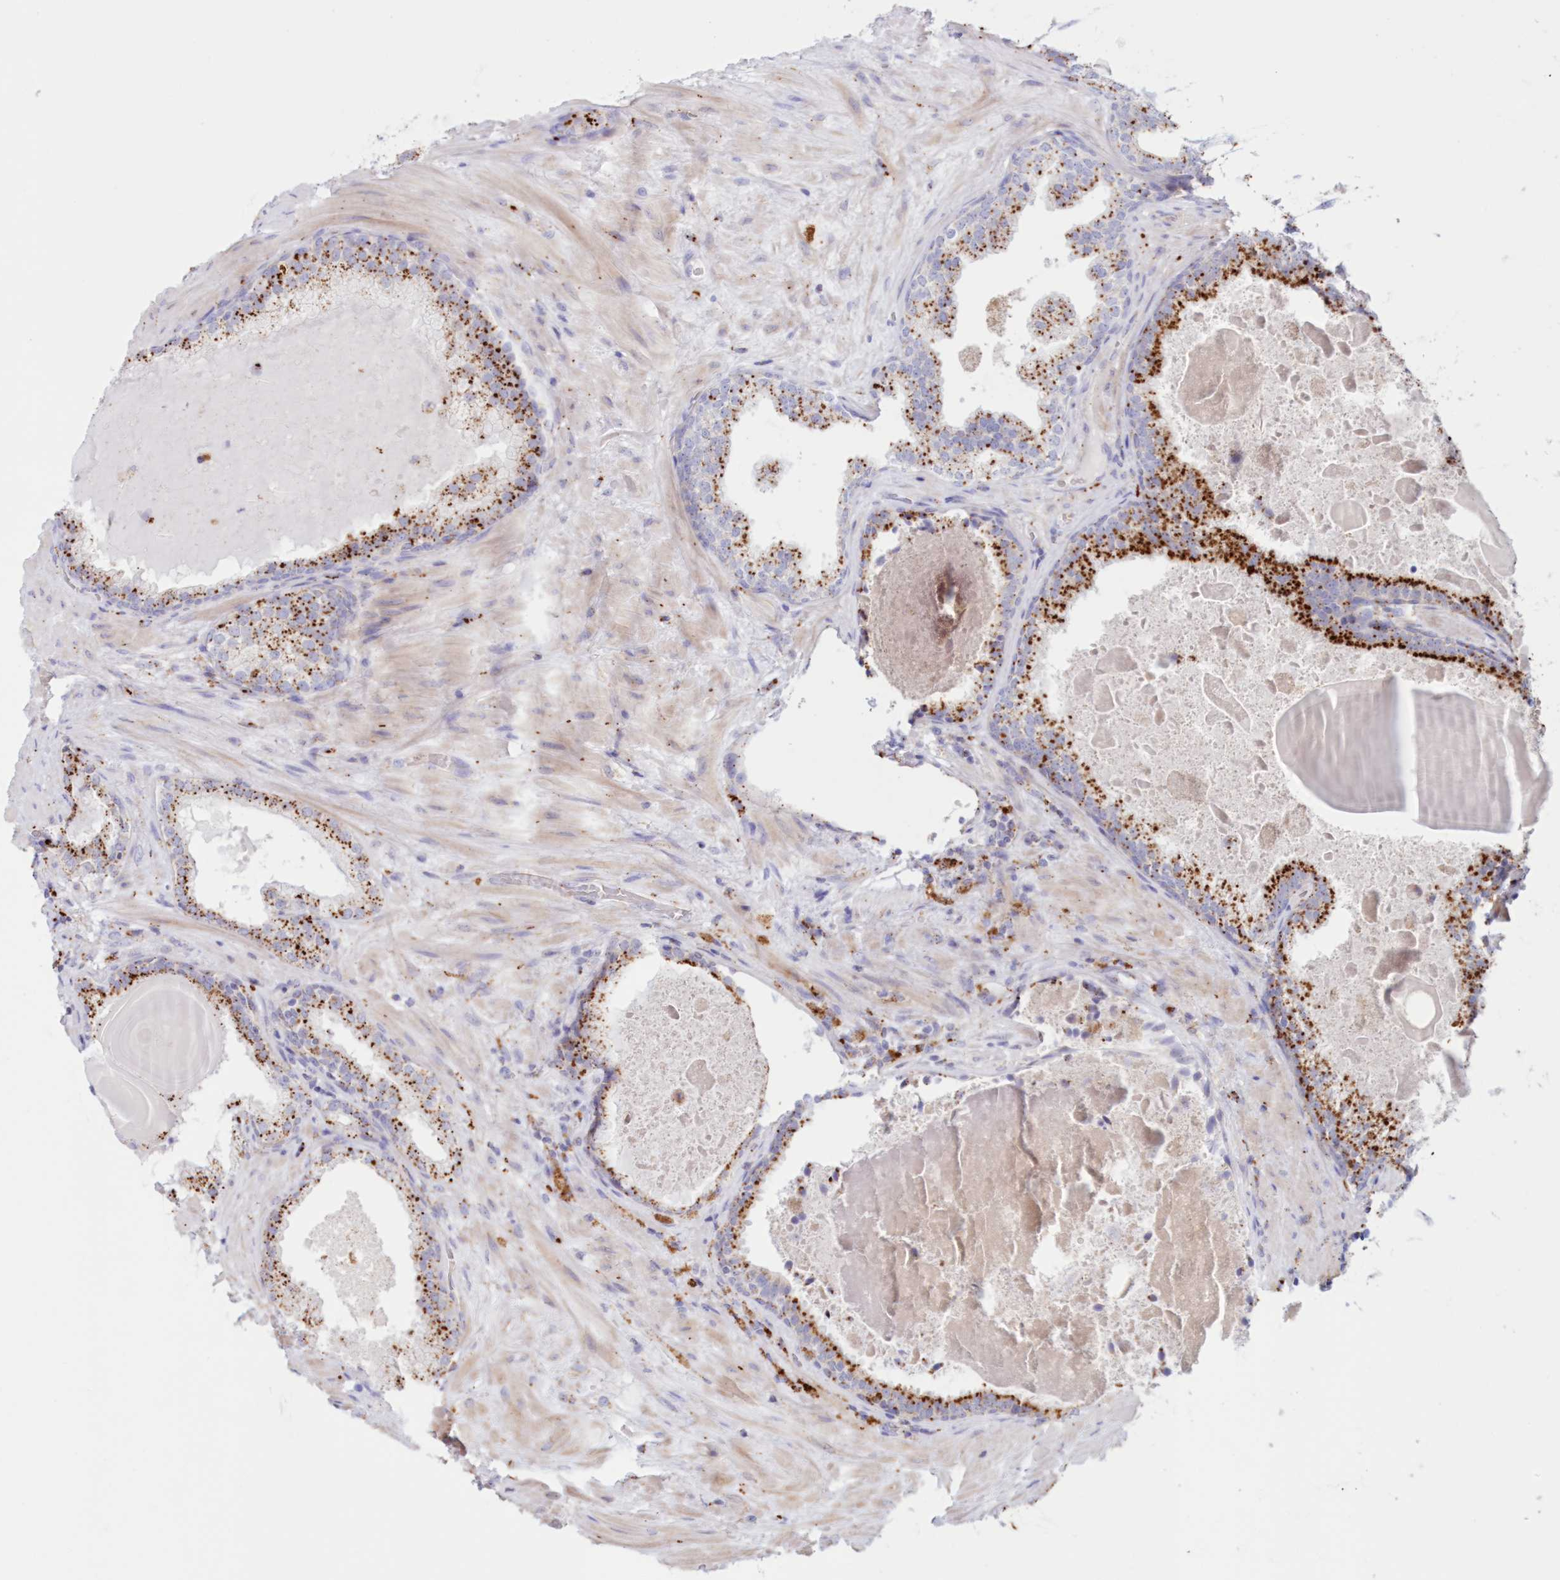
{"staining": {"intensity": "moderate", "quantity": ">75%", "location": "cytoplasmic/membranous"}, "tissue": "prostate cancer", "cell_type": "Tumor cells", "image_type": "cancer", "snomed": [{"axis": "morphology", "description": "Adenocarcinoma, Low grade"}, {"axis": "topography", "description": "Prostate"}], "caption": "Protein positivity by IHC displays moderate cytoplasmic/membranous staining in about >75% of tumor cells in prostate adenocarcinoma (low-grade).", "gene": "TPP1", "patient": {"sex": "male", "age": 69}}